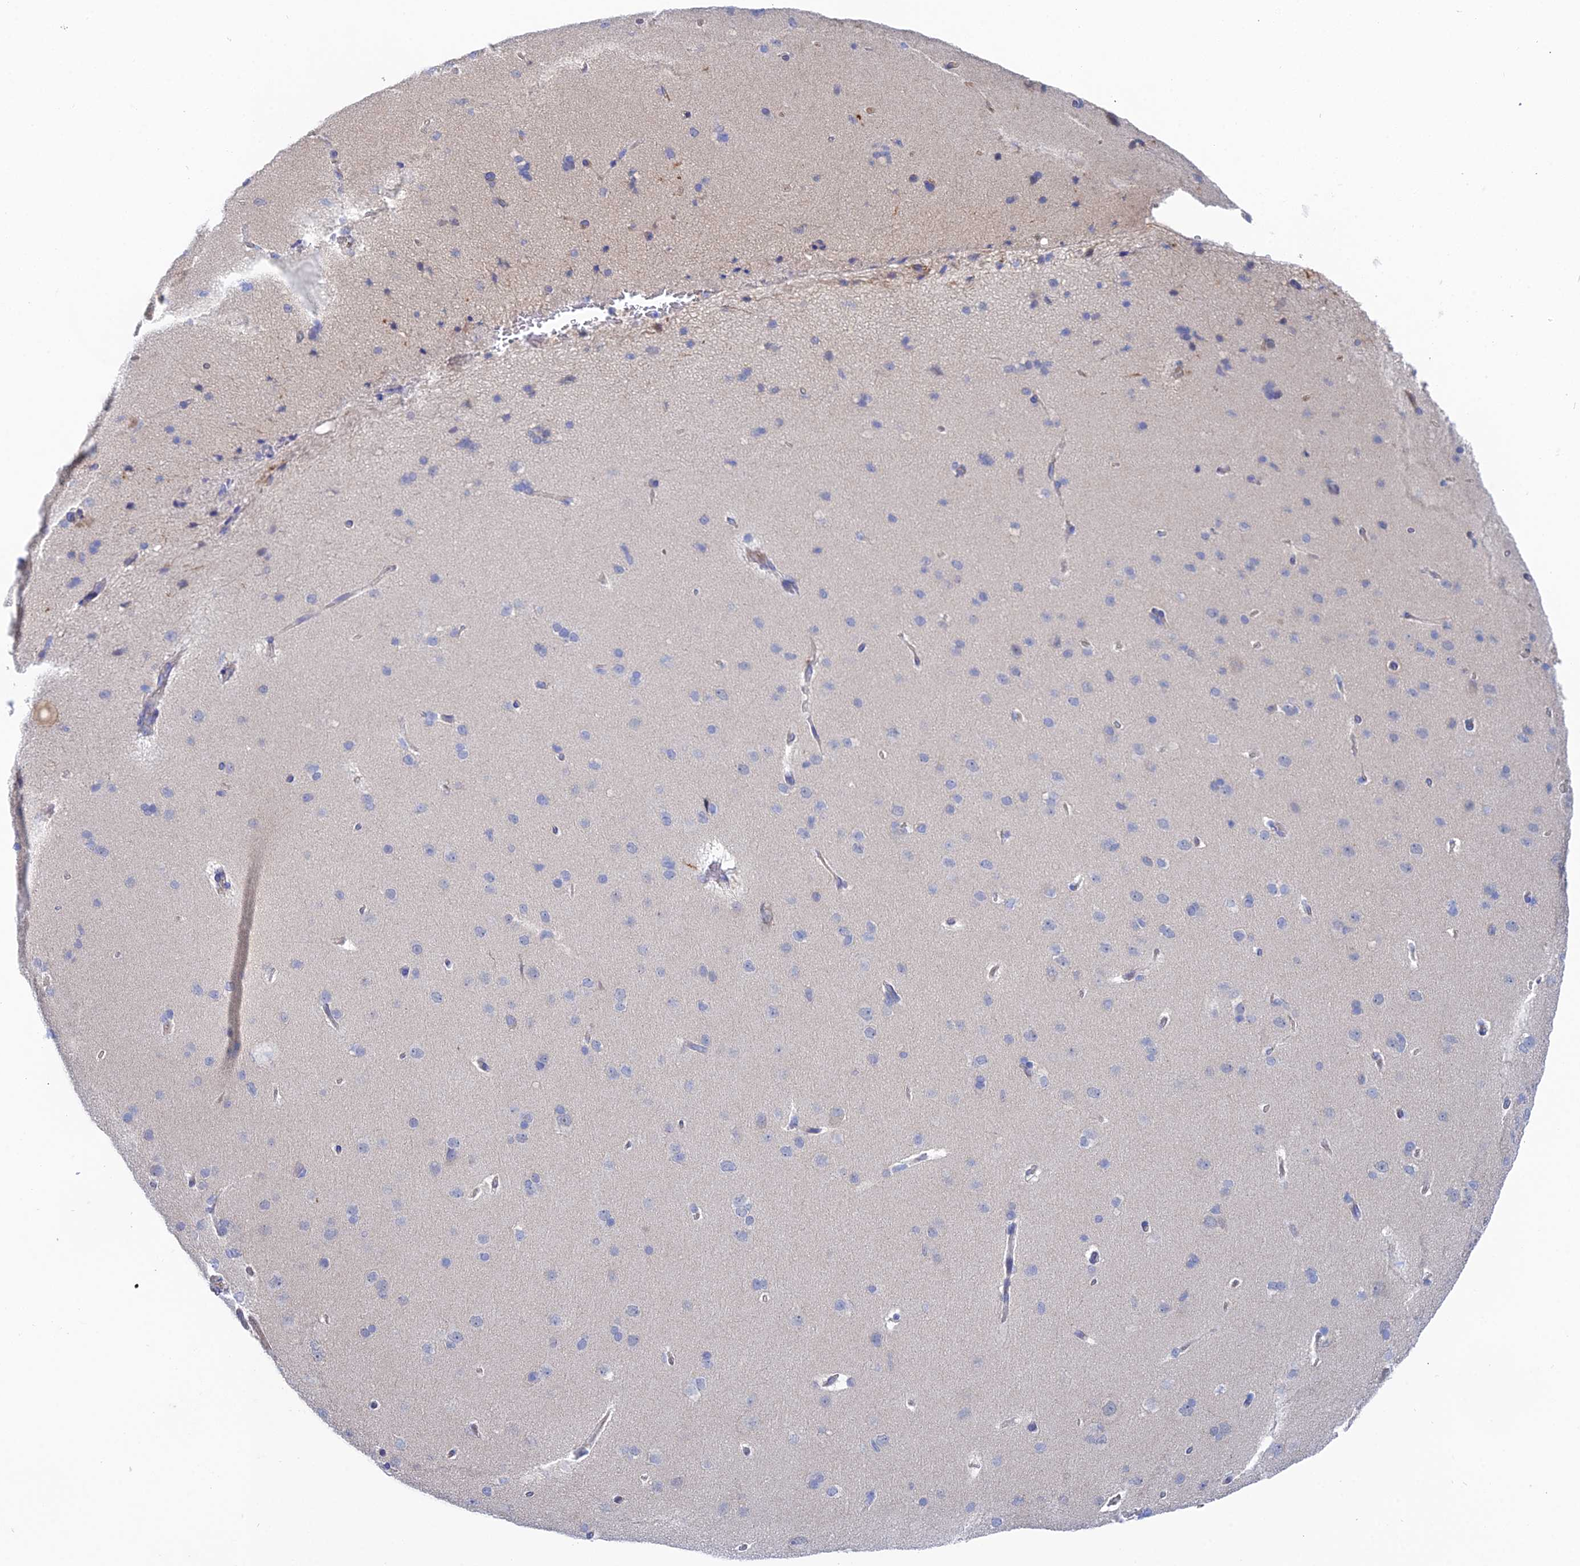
{"staining": {"intensity": "negative", "quantity": "none", "location": "none"}, "tissue": "cerebral cortex", "cell_type": "Endothelial cells", "image_type": "normal", "snomed": [{"axis": "morphology", "description": "Normal tissue, NOS"}, {"axis": "topography", "description": "Cerebral cortex"}], "caption": "Histopathology image shows no protein expression in endothelial cells of unremarkable cerebral cortex. (Stains: DAB immunohistochemistry with hematoxylin counter stain, Microscopy: brightfield microscopy at high magnification).", "gene": "DNAH14", "patient": {"sex": "male", "age": 62}}